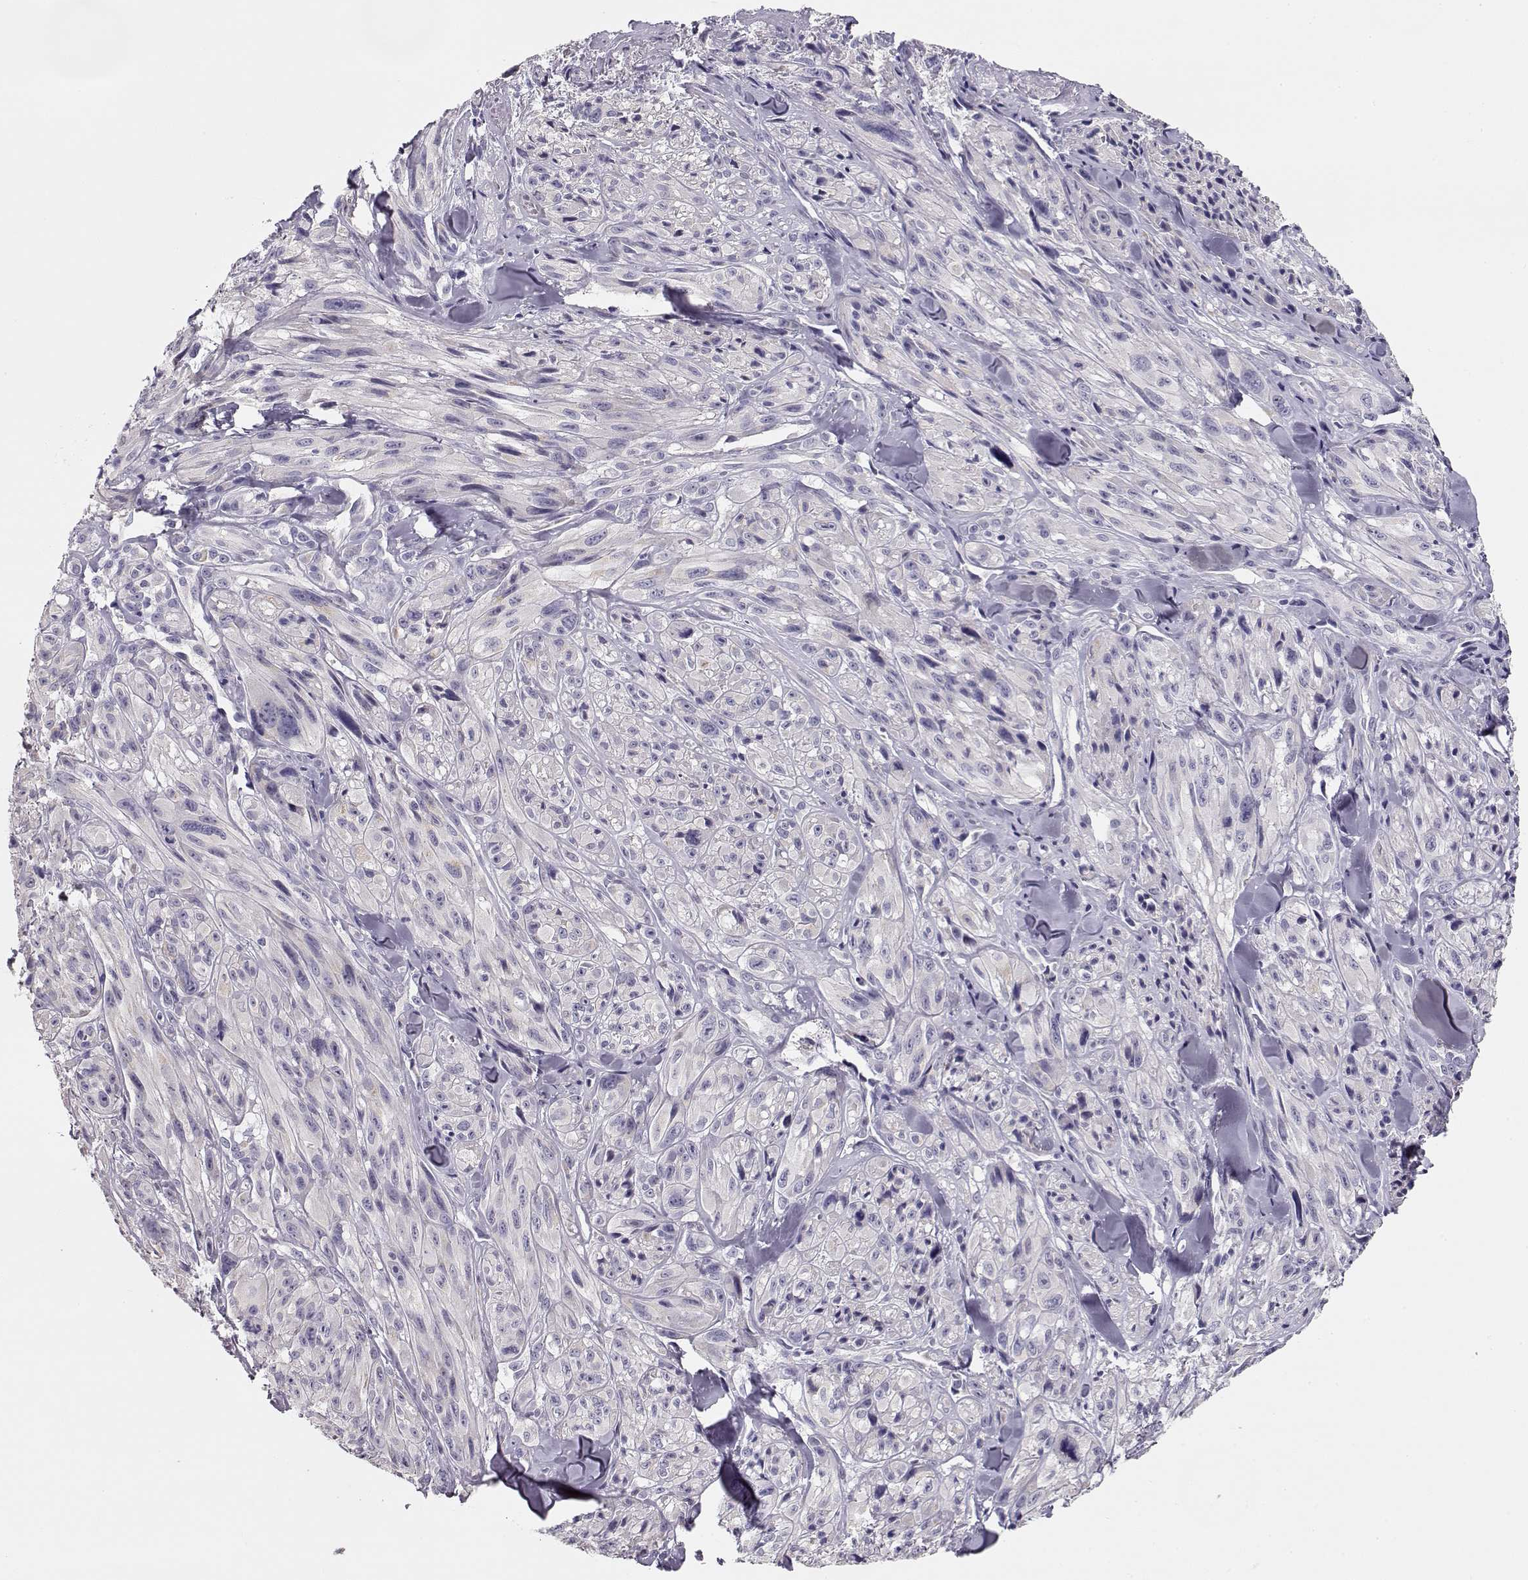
{"staining": {"intensity": "negative", "quantity": "none", "location": "none"}, "tissue": "melanoma", "cell_type": "Tumor cells", "image_type": "cancer", "snomed": [{"axis": "morphology", "description": "Malignant melanoma, NOS"}, {"axis": "topography", "description": "Skin"}], "caption": "Immunohistochemistry histopathology image of melanoma stained for a protein (brown), which demonstrates no staining in tumor cells.", "gene": "GLIPR1L2", "patient": {"sex": "male", "age": 67}}